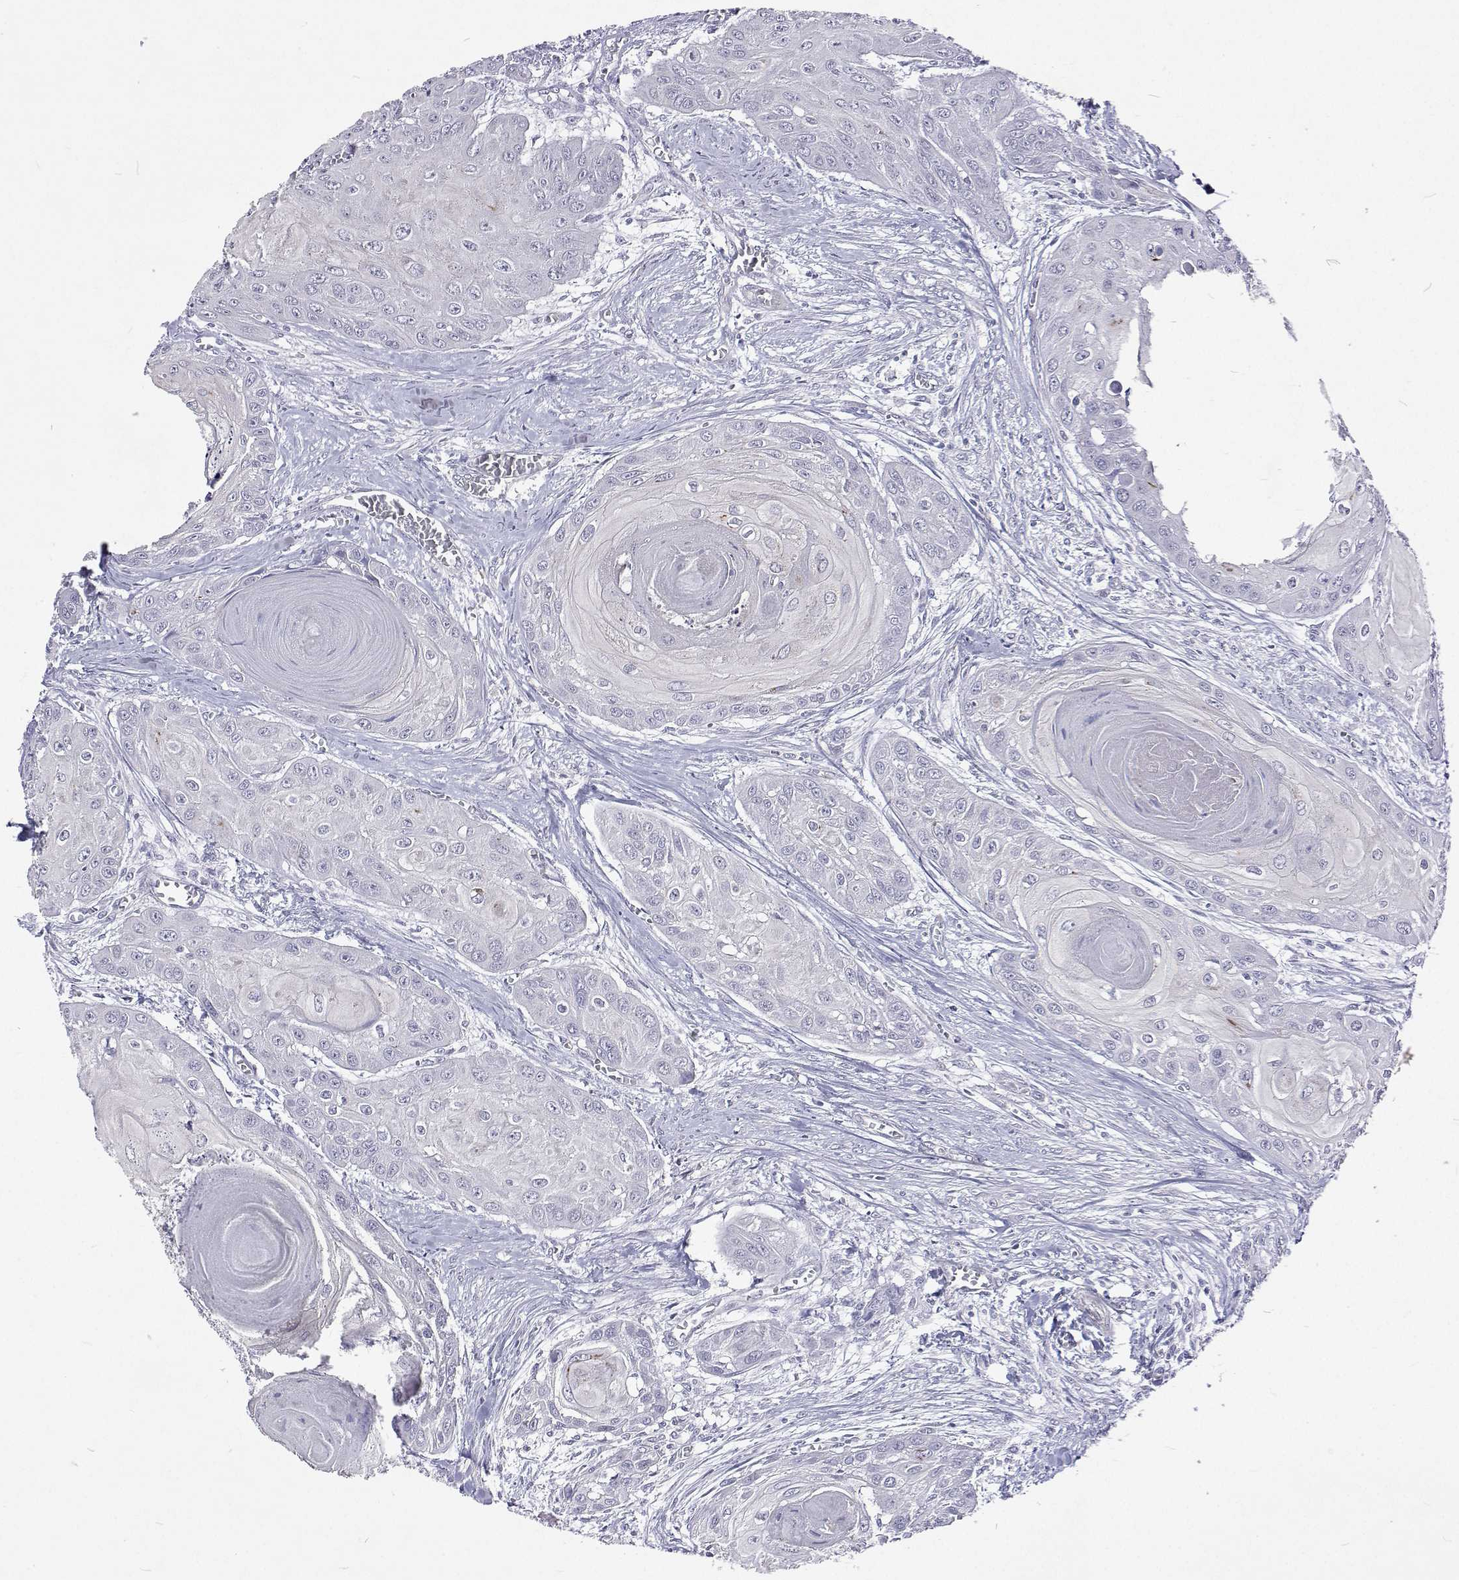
{"staining": {"intensity": "negative", "quantity": "none", "location": "none"}, "tissue": "head and neck cancer", "cell_type": "Tumor cells", "image_type": "cancer", "snomed": [{"axis": "morphology", "description": "Squamous cell carcinoma, NOS"}, {"axis": "topography", "description": "Oral tissue"}, {"axis": "topography", "description": "Head-Neck"}], "caption": "There is no significant positivity in tumor cells of squamous cell carcinoma (head and neck). The staining was performed using DAB (3,3'-diaminobenzidine) to visualize the protein expression in brown, while the nuclei were stained in blue with hematoxylin (Magnification: 20x).", "gene": "DHTKD1", "patient": {"sex": "male", "age": 71}}